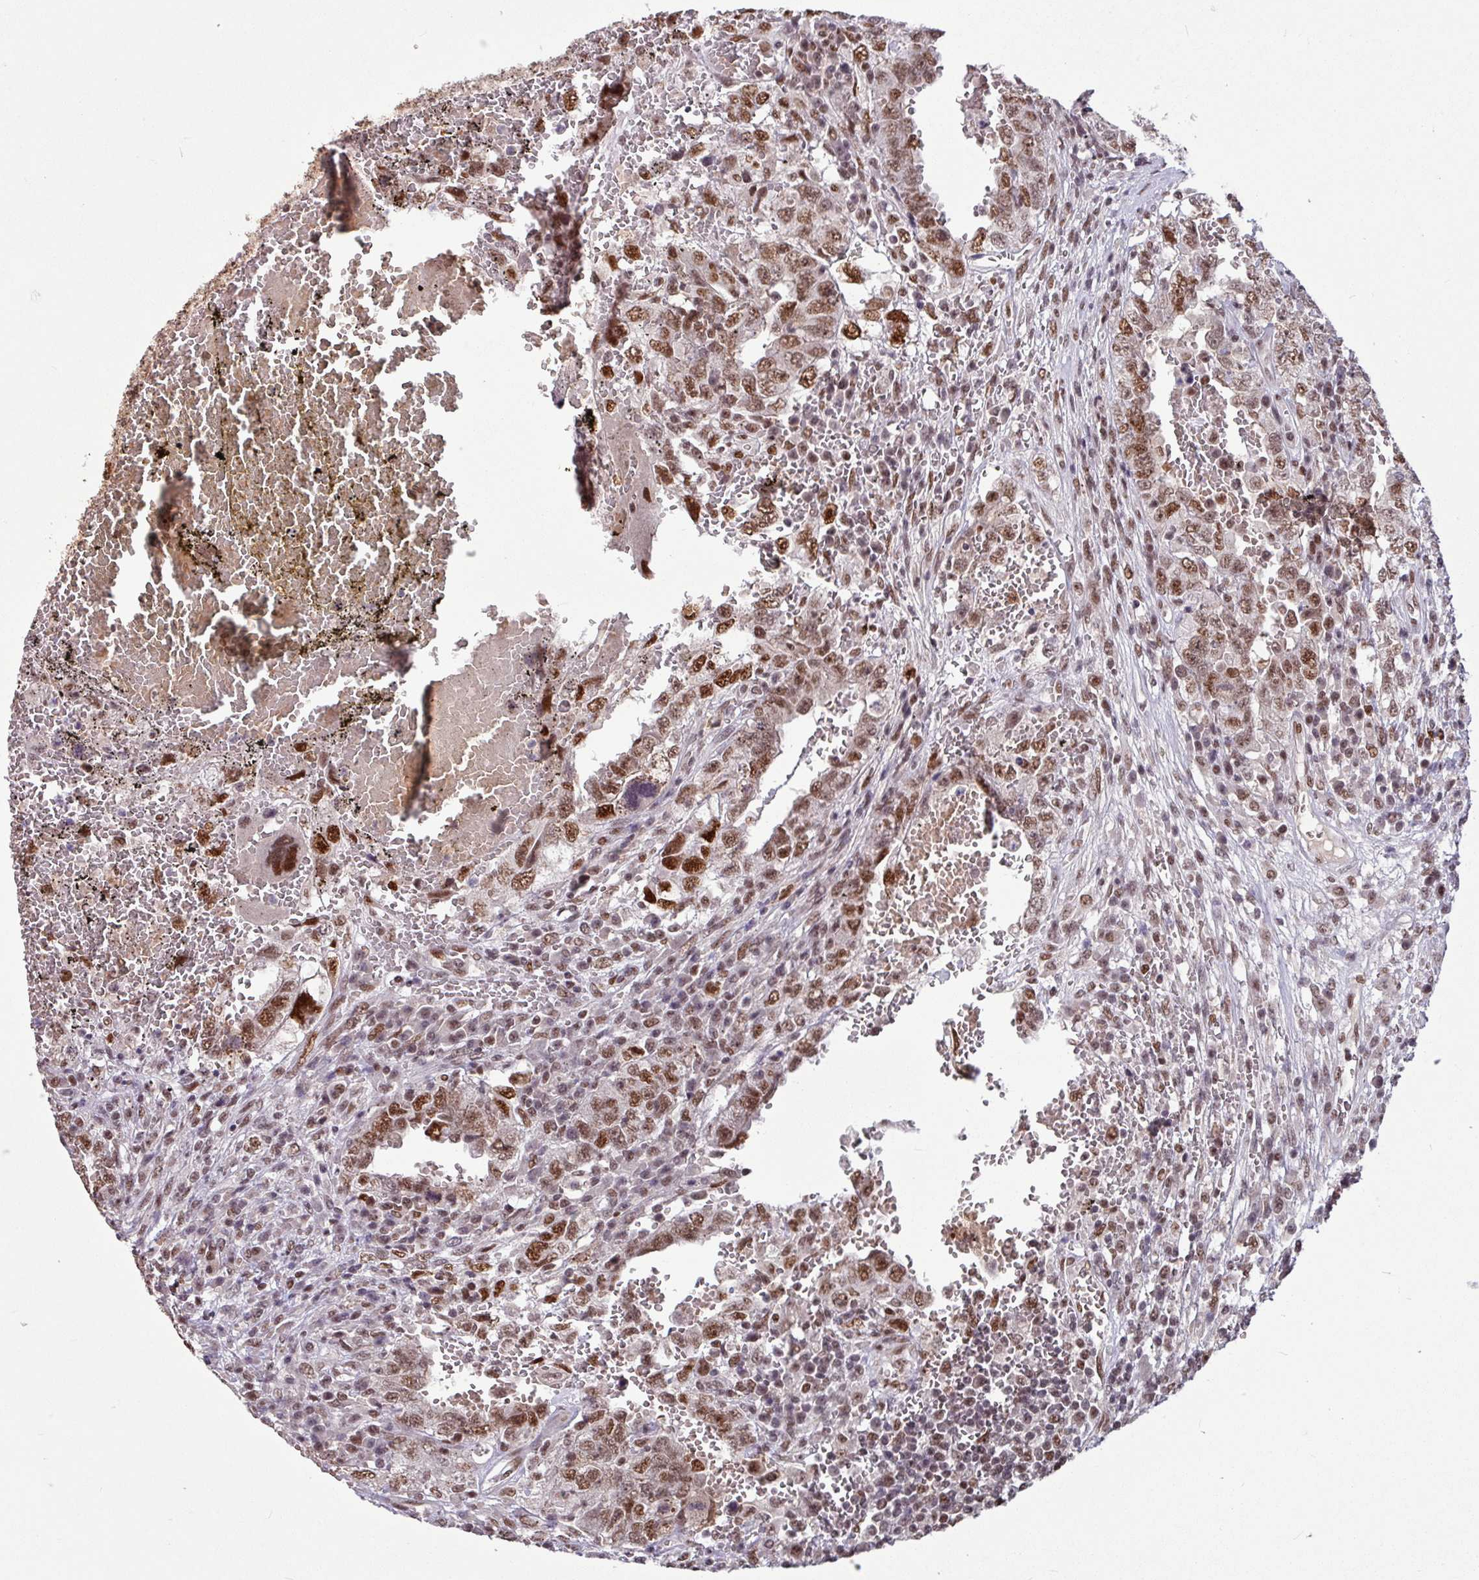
{"staining": {"intensity": "moderate", "quantity": ">75%", "location": "nuclear"}, "tissue": "testis cancer", "cell_type": "Tumor cells", "image_type": "cancer", "snomed": [{"axis": "morphology", "description": "Carcinoma, Embryonal, NOS"}, {"axis": "topography", "description": "Testis"}], "caption": "A brown stain highlights moderate nuclear expression of a protein in testis cancer tumor cells.", "gene": "TDG", "patient": {"sex": "male", "age": 26}}